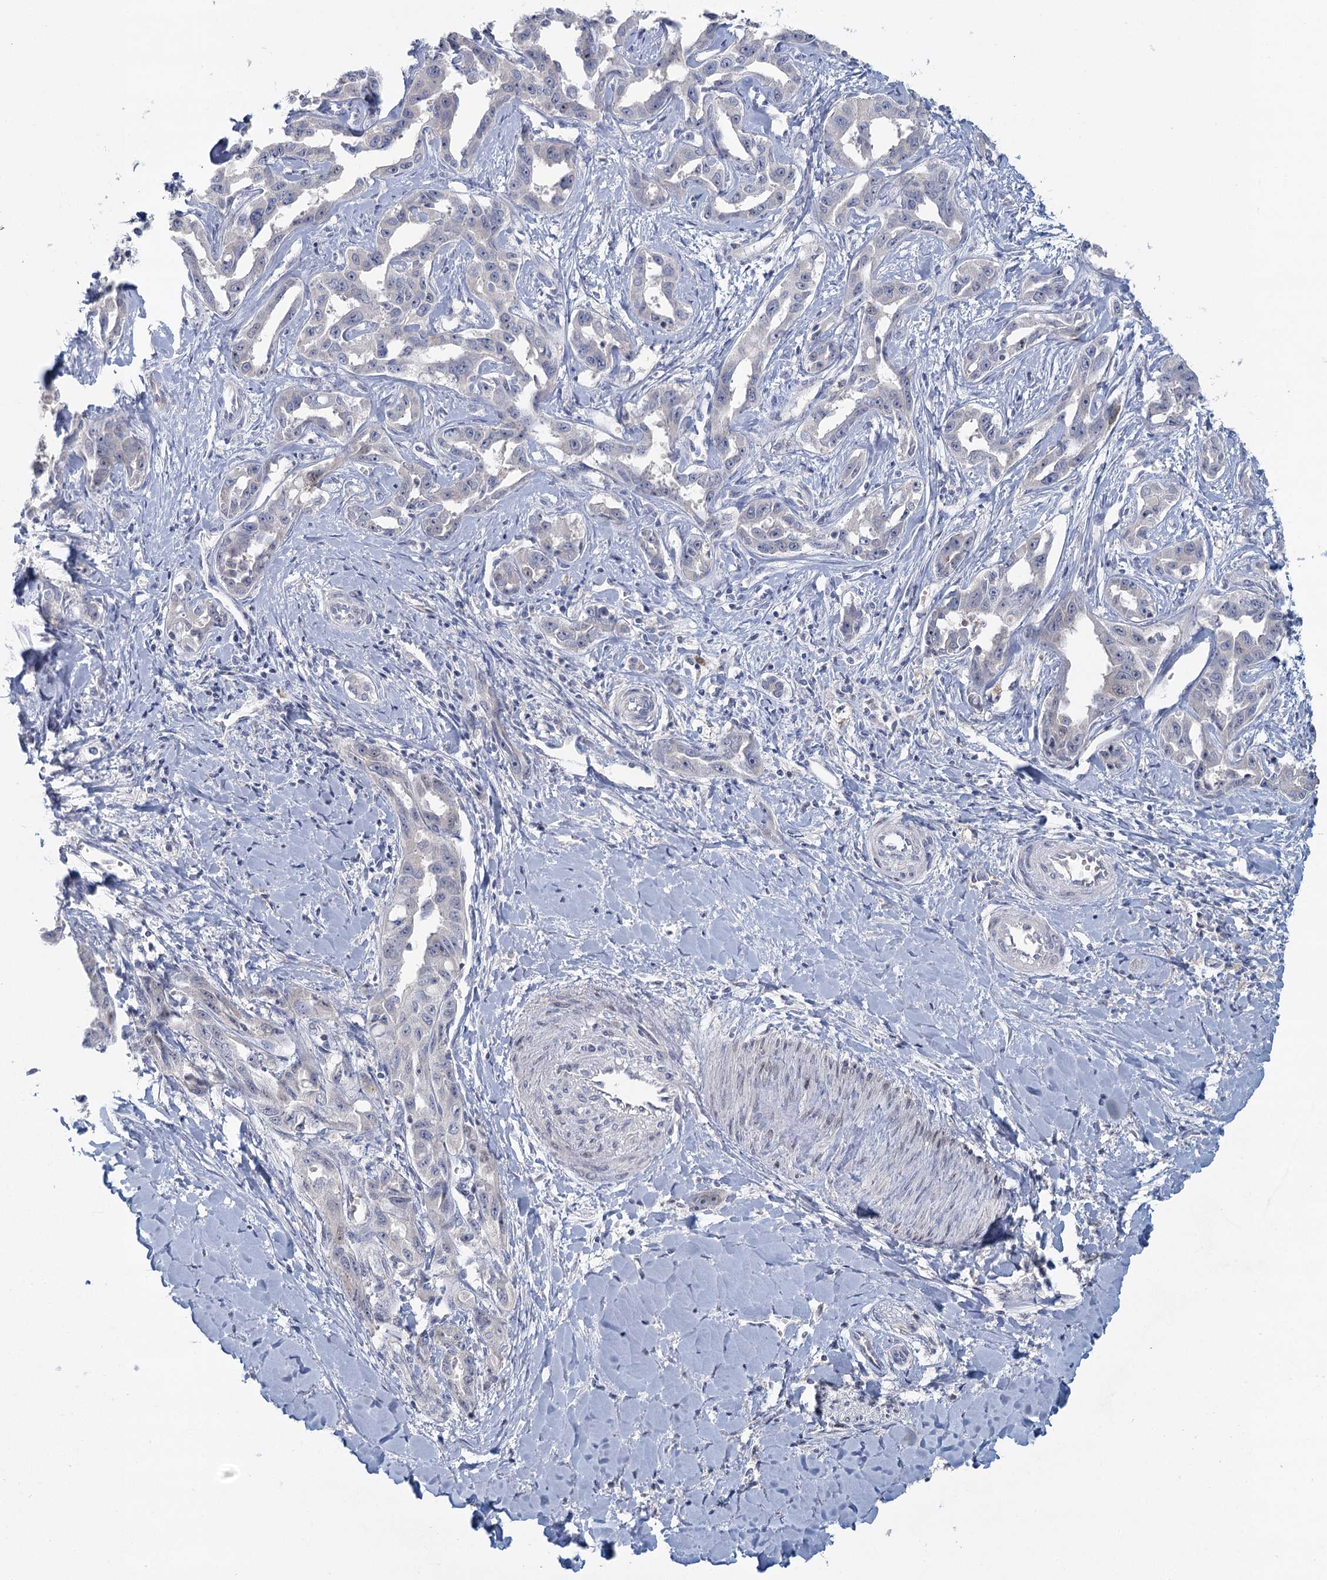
{"staining": {"intensity": "negative", "quantity": "none", "location": "none"}, "tissue": "liver cancer", "cell_type": "Tumor cells", "image_type": "cancer", "snomed": [{"axis": "morphology", "description": "Cholangiocarcinoma"}, {"axis": "topography", "description": "Liver"}], "caption": "A photomicrograph of liver cancer stained for a protein reveals no brown staining in tumor cells. Brightfield microscopy of immunohistochemistry (IHC) stained with DAB (3,3'-diaminobenzidine) (brown) and hematoxylin (blue), captured at high magnification.", "gene": "MYO7B", "patient": {"sex": "male", "age": 59}}